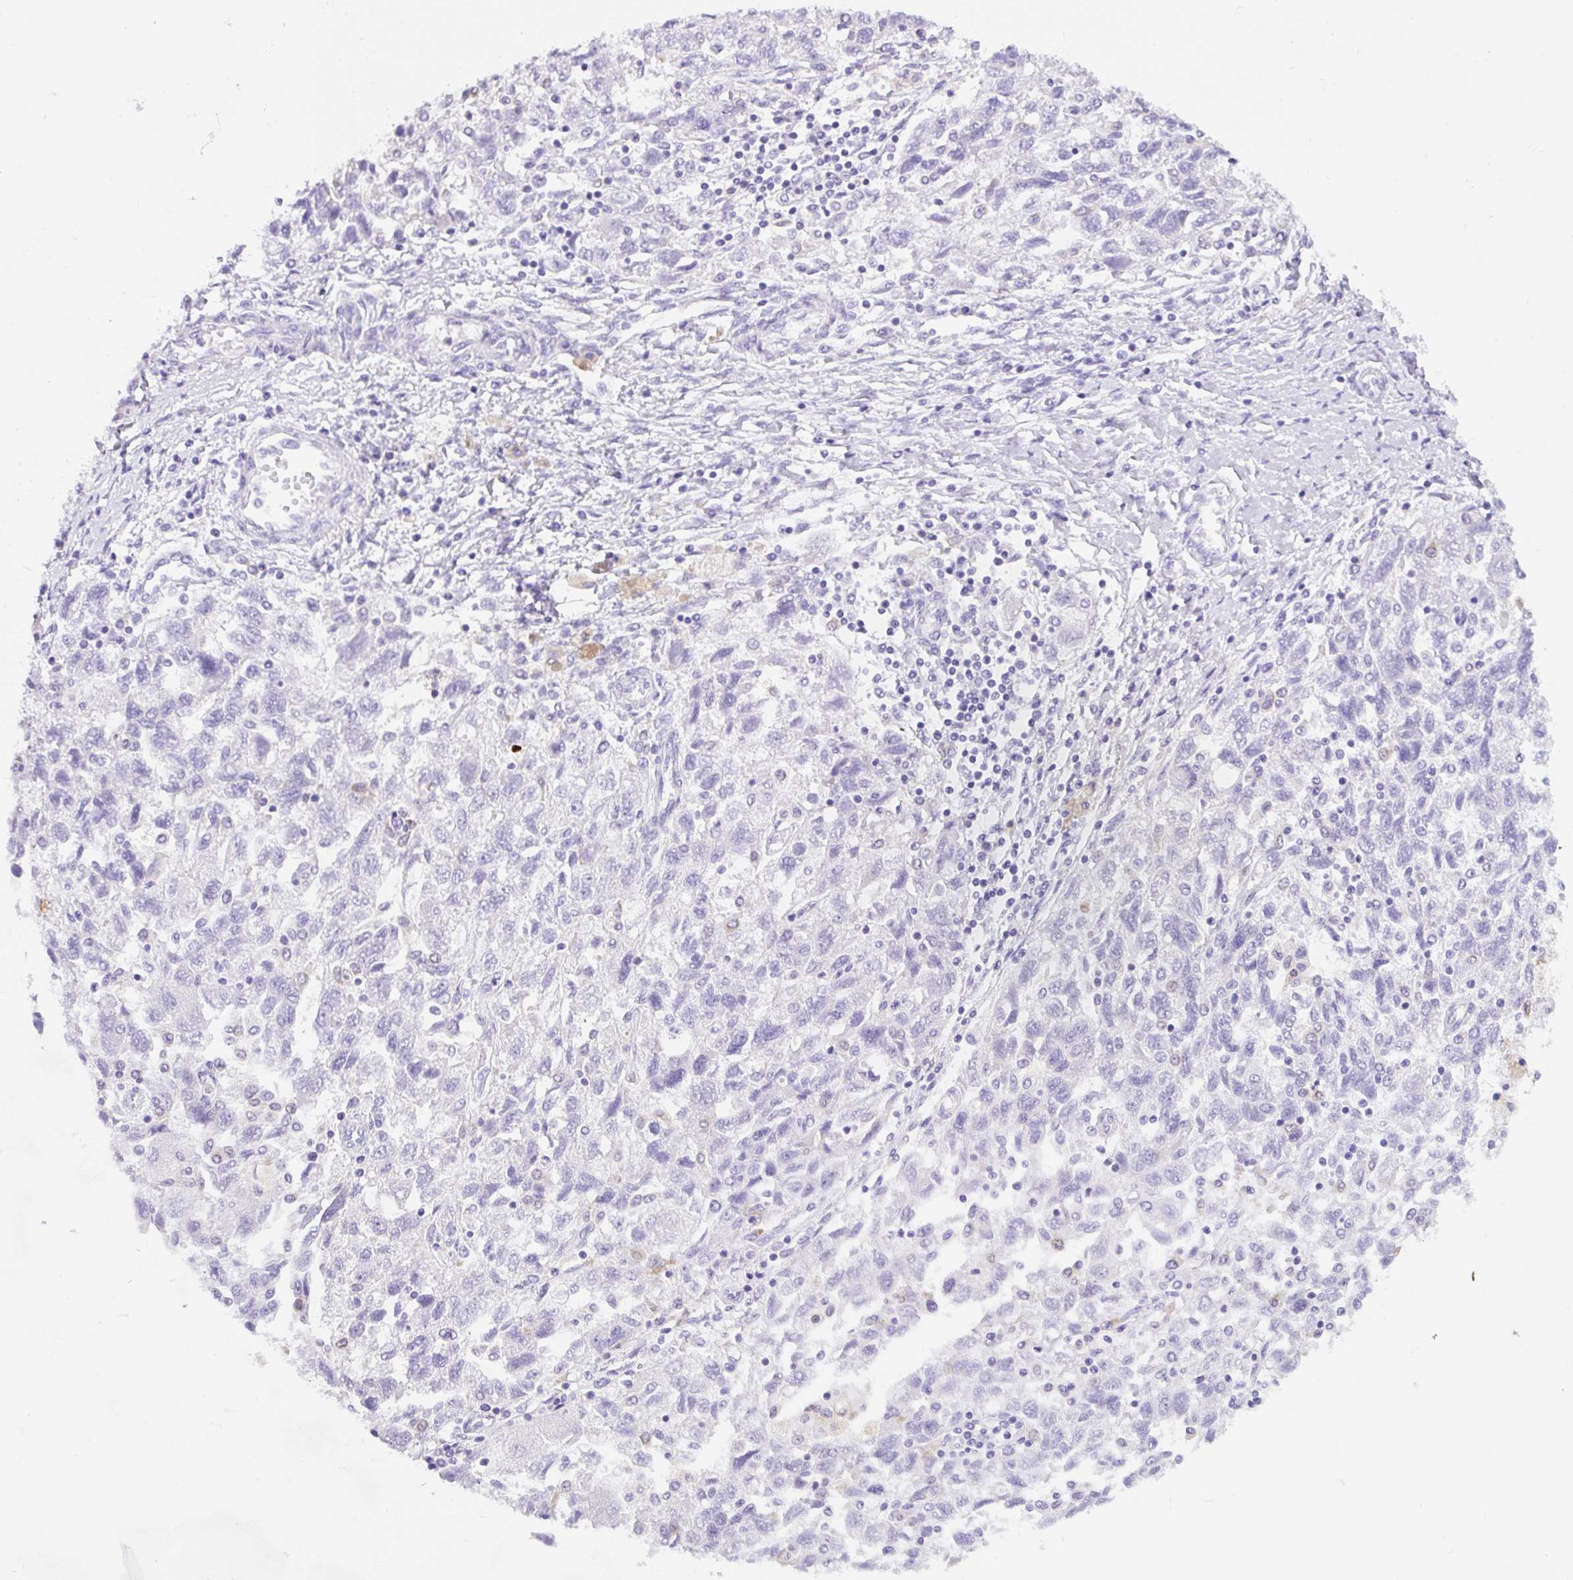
{"staining": {"intensity": "negative", "quantity": "none", "location": "none"}, "tissue": "ovarian cancer", "cell_type": "Tumor cells", "image_type": "cancer", "snomed": [{"axis": "morphology", "description": "Carcinoma, NOS"}, {"axis": "morphology", "description": "Cystadenocarcinoma, serous, NOS"}, {"axis": "topography", "description": "Ovary"}], "caption": "Immunohistochemical staining of human serous cystadenocarcinoma (ovarian) shows no significant staining in tumor cells.", "gene": "APOC4-APOC2", "patient": {"sex": "female", "age": 69}}